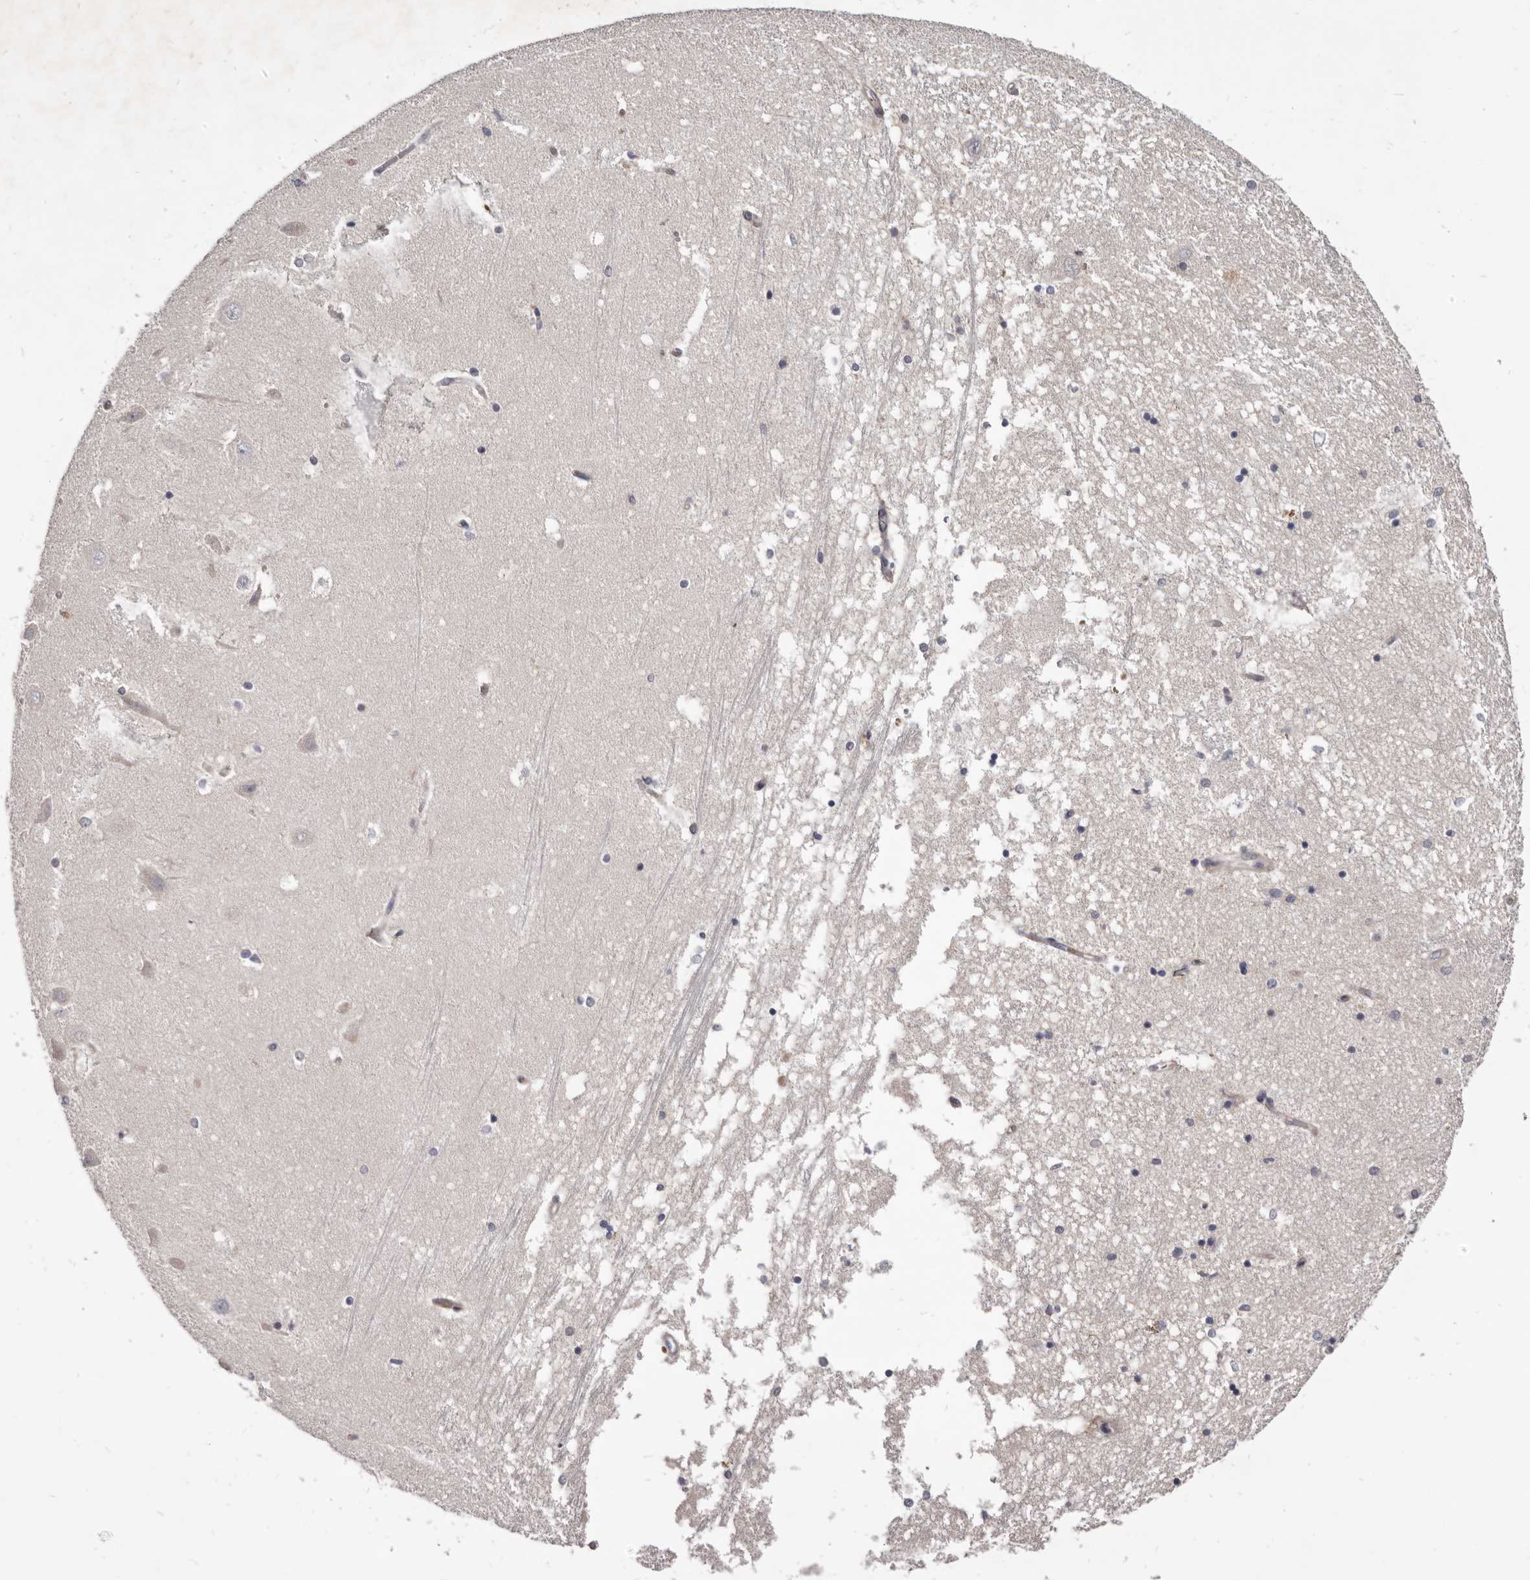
{"staining": {"intensity": "negative", "quantity": "none", "location": "none"}, "tissue": "hippocampus", "cell_type": "Glial cells", "image_type": "normal", "snomed": [{"axis": "morphology", "description": "Normal tissue, NOS"}, {"axis": "topography", "description": "Hippocampus"}], "caption": "Immunohistochemistry image of normal human hippocampus stained for a protein (brown), which exhibits no staining in glial cells. (Immunohistochemistry, brightfield microscopy, high magnification).", "gene": "FAS", "patient": {"sex": "male", "age": 45}}